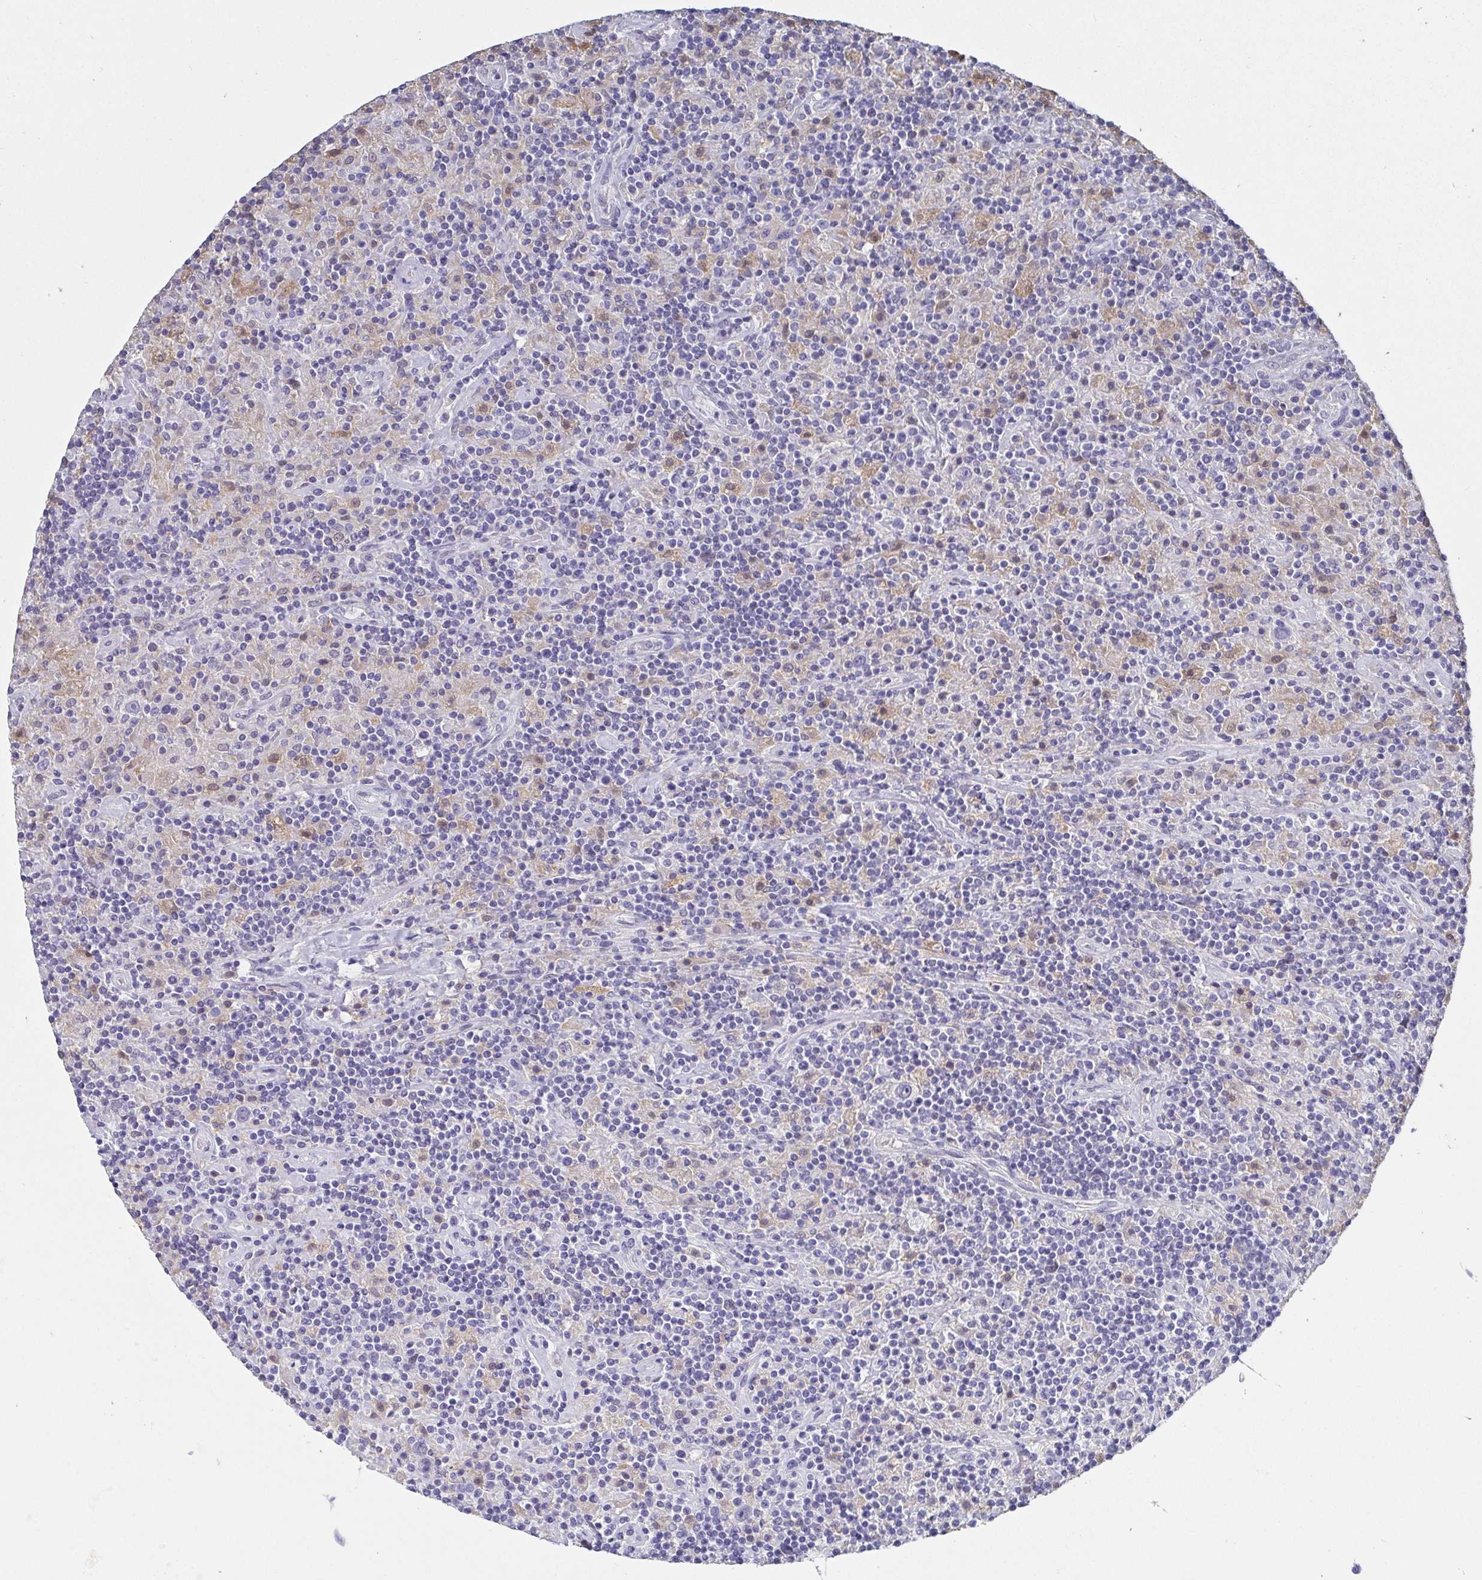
{"staining": {"intensity": "negative", "quantity": "none", "location": "none"}, "tissue": "lymphoma", "cell_type": "Tumor cells", "image_type": "cancer", "snomed": [{"axis": "morphology", "description": "Hodgkin's disease, NOS"}, {"axis": "topography", "description": "Lymph node"}], "caption": "Immunohistochemistry (IHC) histopathology image of neoplastic tissue: human lymphoma stained with DAB (3,3'-diaminobenzidine) exhibits no significant protein positivity in tumor cells.", "gene": "IDH1", "patient": {"sex": "male", "age": 70}}